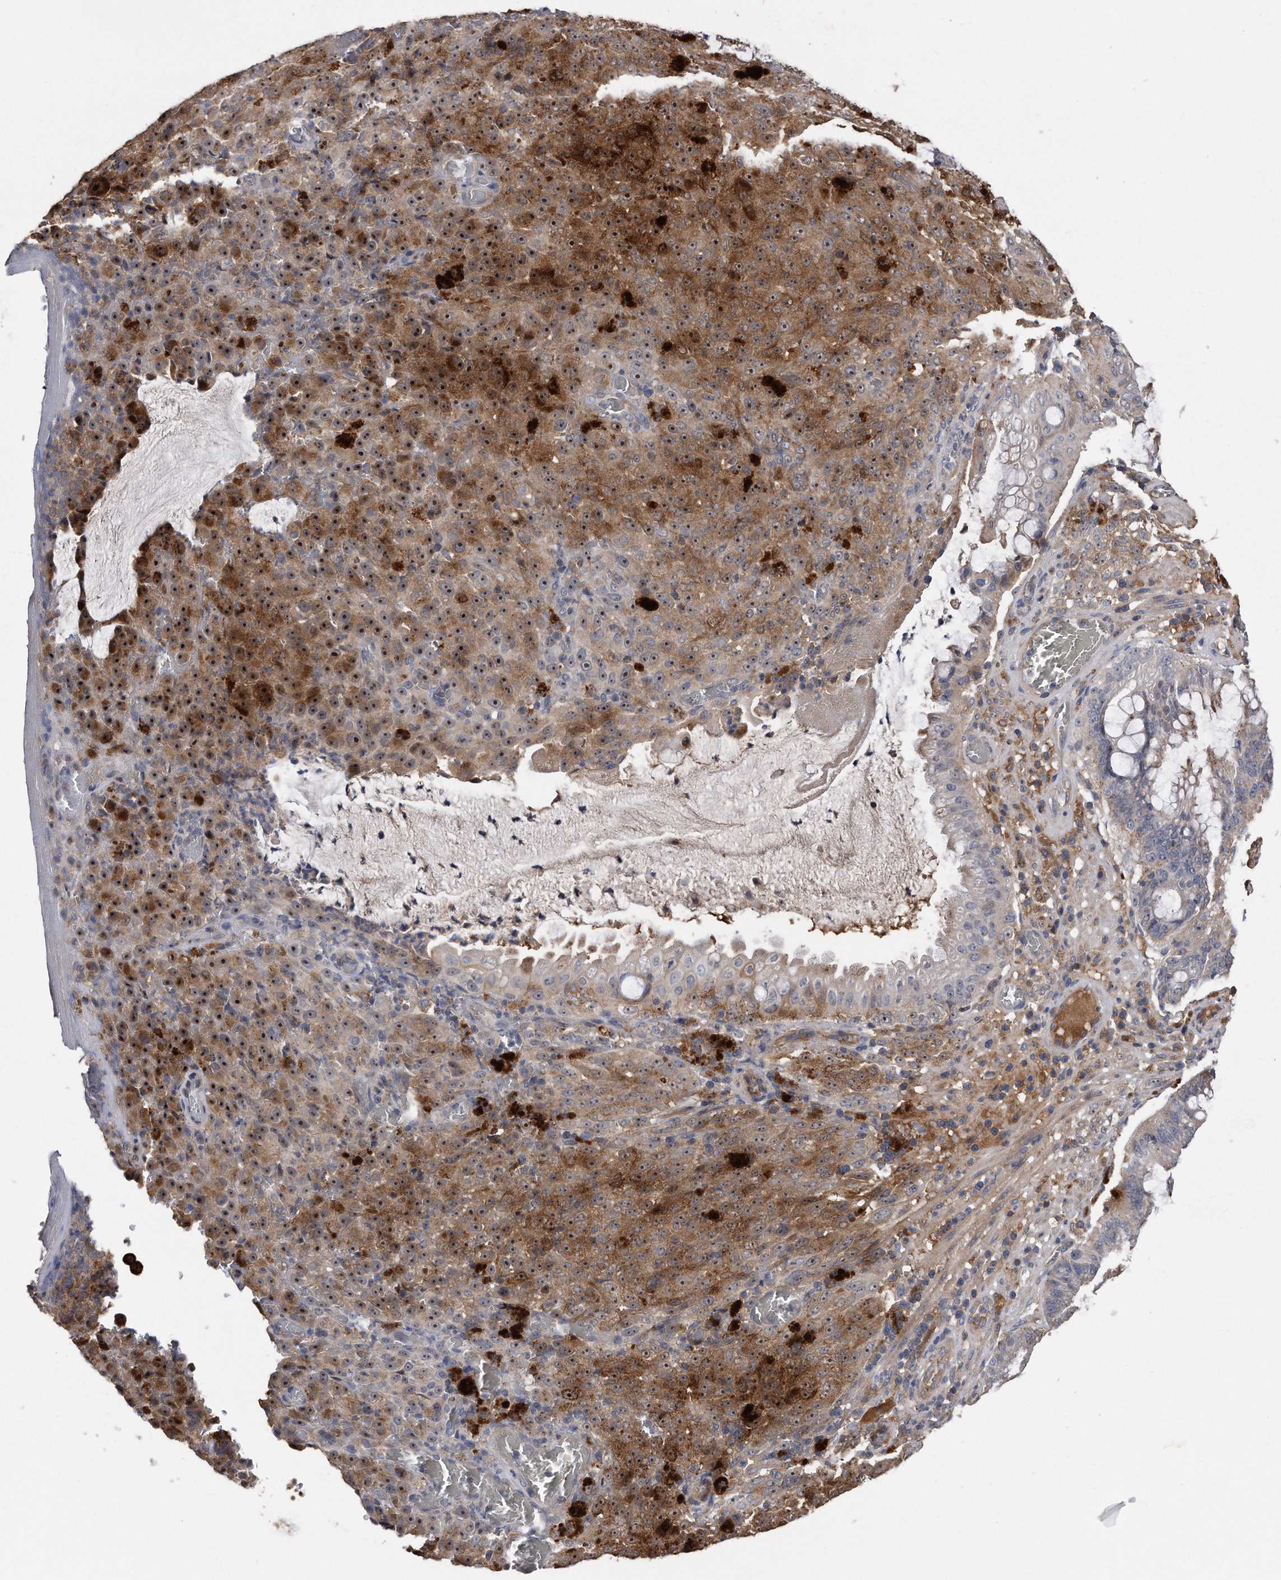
{"staining": {"intensity": "moderate", "quantity": ">75%", "location": "cytoplasmic/membranous,nuclear"}, "tissue": "melanoma", "cell_type": "Tumor cells", "image_type": "cancer", "snomed": [{"axis": "morphology", "description": "Malignant melanoma, NOS"}, {"axis": "topography", "description": "Rectum"}], "caption": "Moderate cytoplasmic/membranous and nuclear expression for a protein is appreciated in approximately >75% of tumor cells of malignant melanoma using immunohistochemistry.", "gene": "KCND3", "patient": {"sex": "female", "age": 81}}